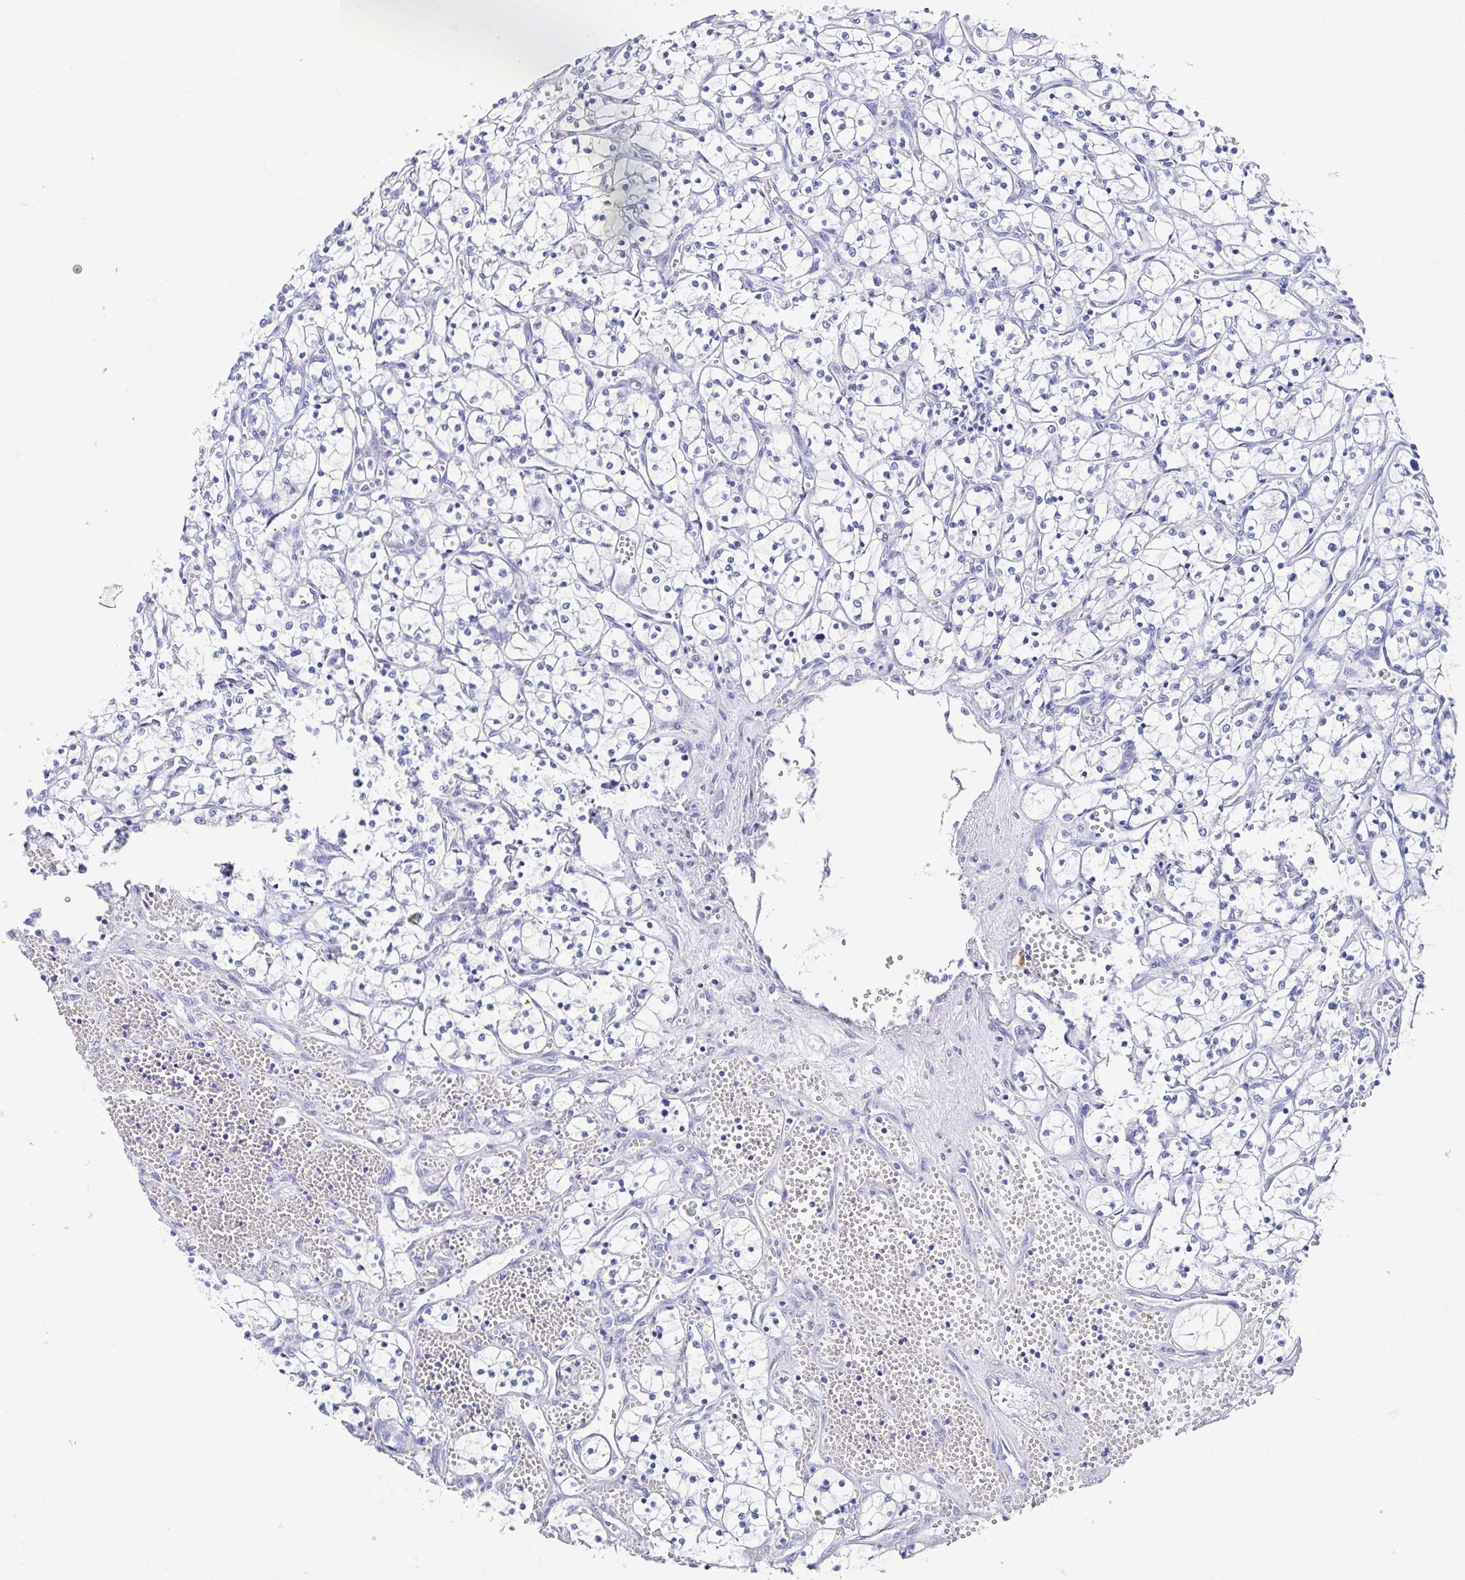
{"staining": {"intensity": "negative", "quantity": "none", "location": "none"}, "tissue": "renal cancer", "cell_type": "Tumor cells", "image_type": "cancer", "snomed": [{"axis": "morphology", "description": "Adenocarcinoma, NOS"}, {"axis": "topography", "description": "Kidney"}], "caption": "IHC histopathology image of neoplastic tissue: human renal cancer stained with DAB exhibits no significant protein expression in tumor cells.", "gene": "TNFRSF8", "patient": {"sex": "female", "age": 69}}